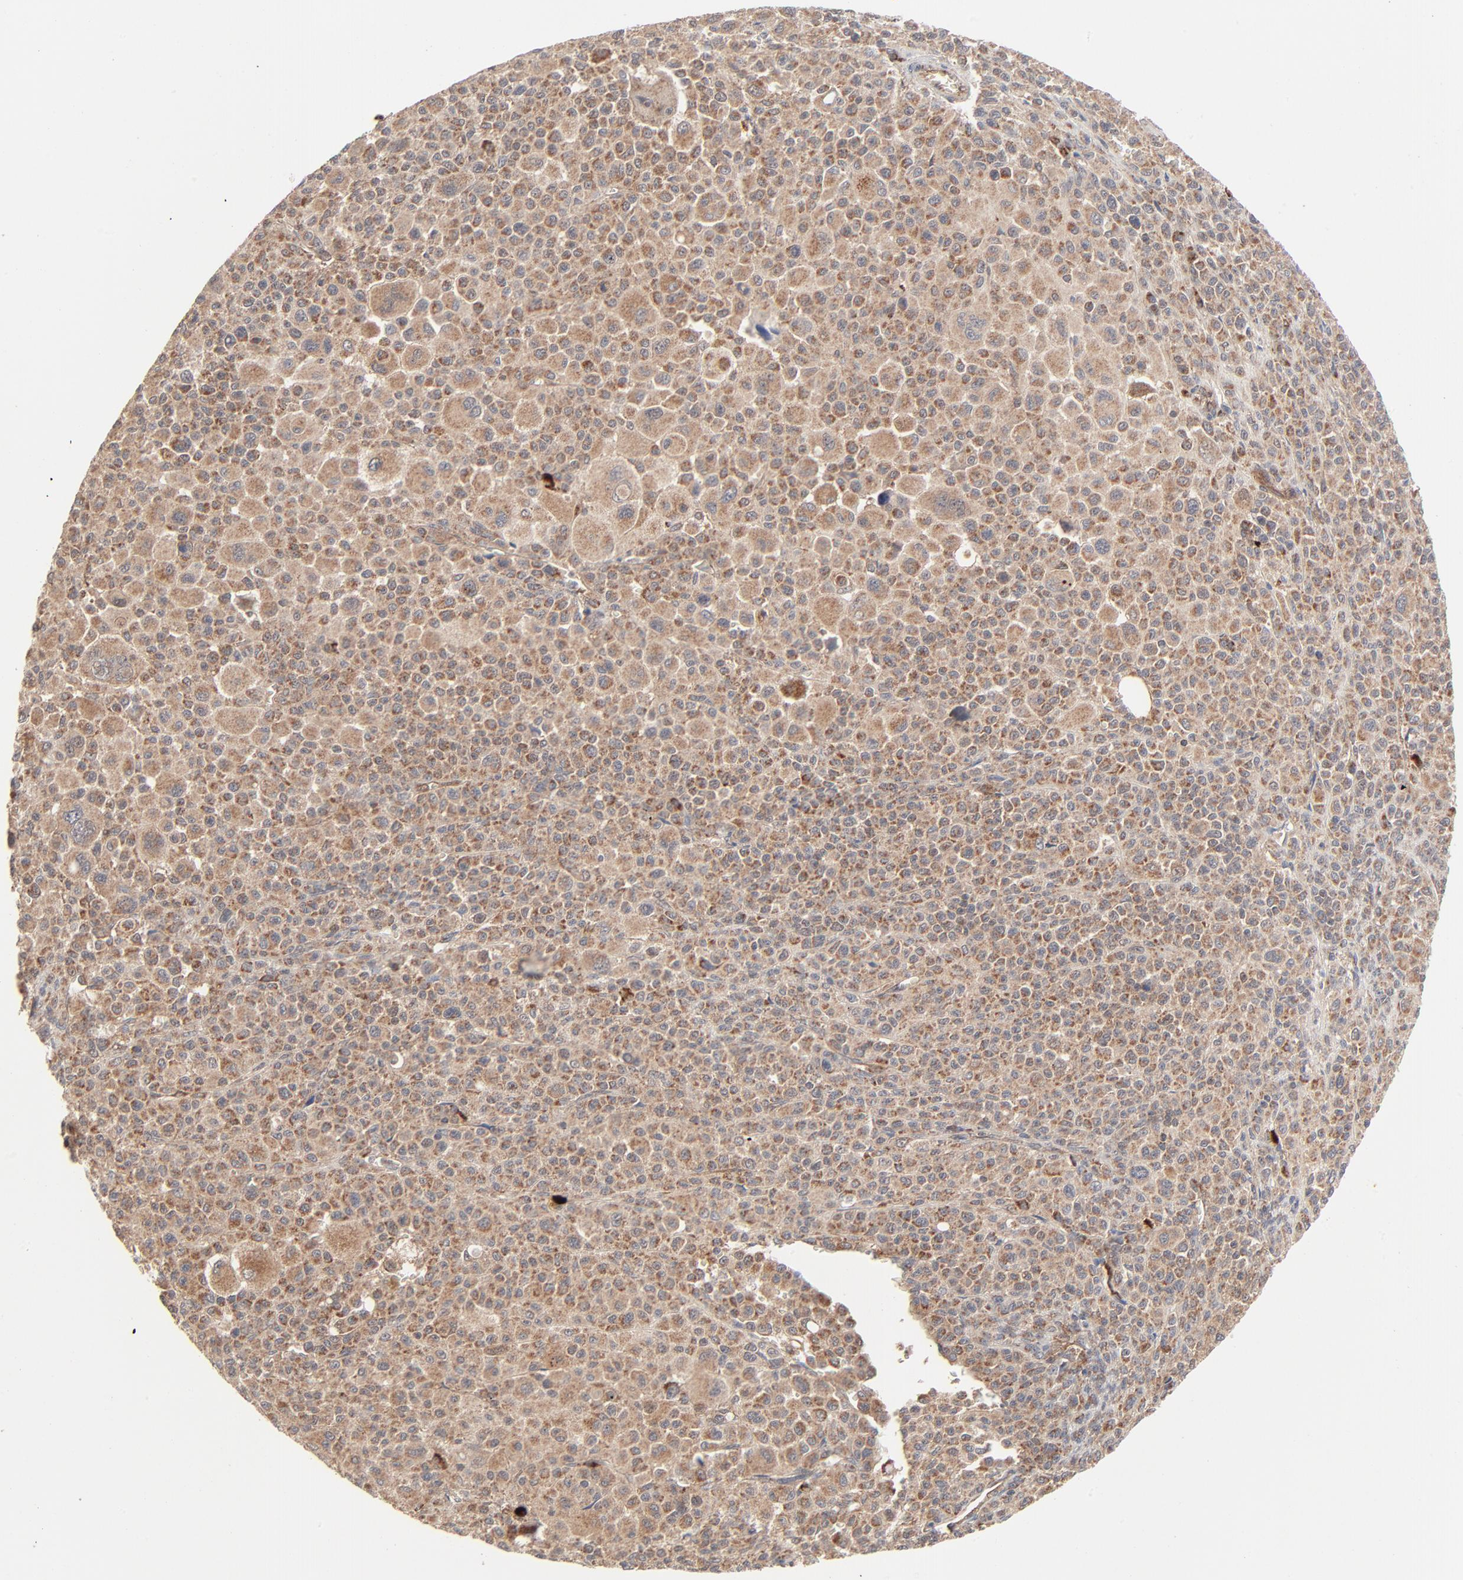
{"staining": {"intensity": "moderate", "quantity": ">75%", "location": "cytoplasmic/membranous"}, "tissue": "melanoma", "cell_type": "Tumor cells", "image_type": "cancer", "snomed": [{"axis": "morphology", "description": "Malignant melanoma, Metastatic site"}, {"axis": "topography", "description": "Skin"}], "caption": "A brown stain highlights moderate cytoplasmic/membranous positivity of a protein in melanoma tumor cells. The protein of interest is stained brown, and the nuclei are stained in blue (DAB IHC with brightfield microscopy, high magnification).", "gene": "ABLIM3", "patient": {"sex": "female", "age": 74}}